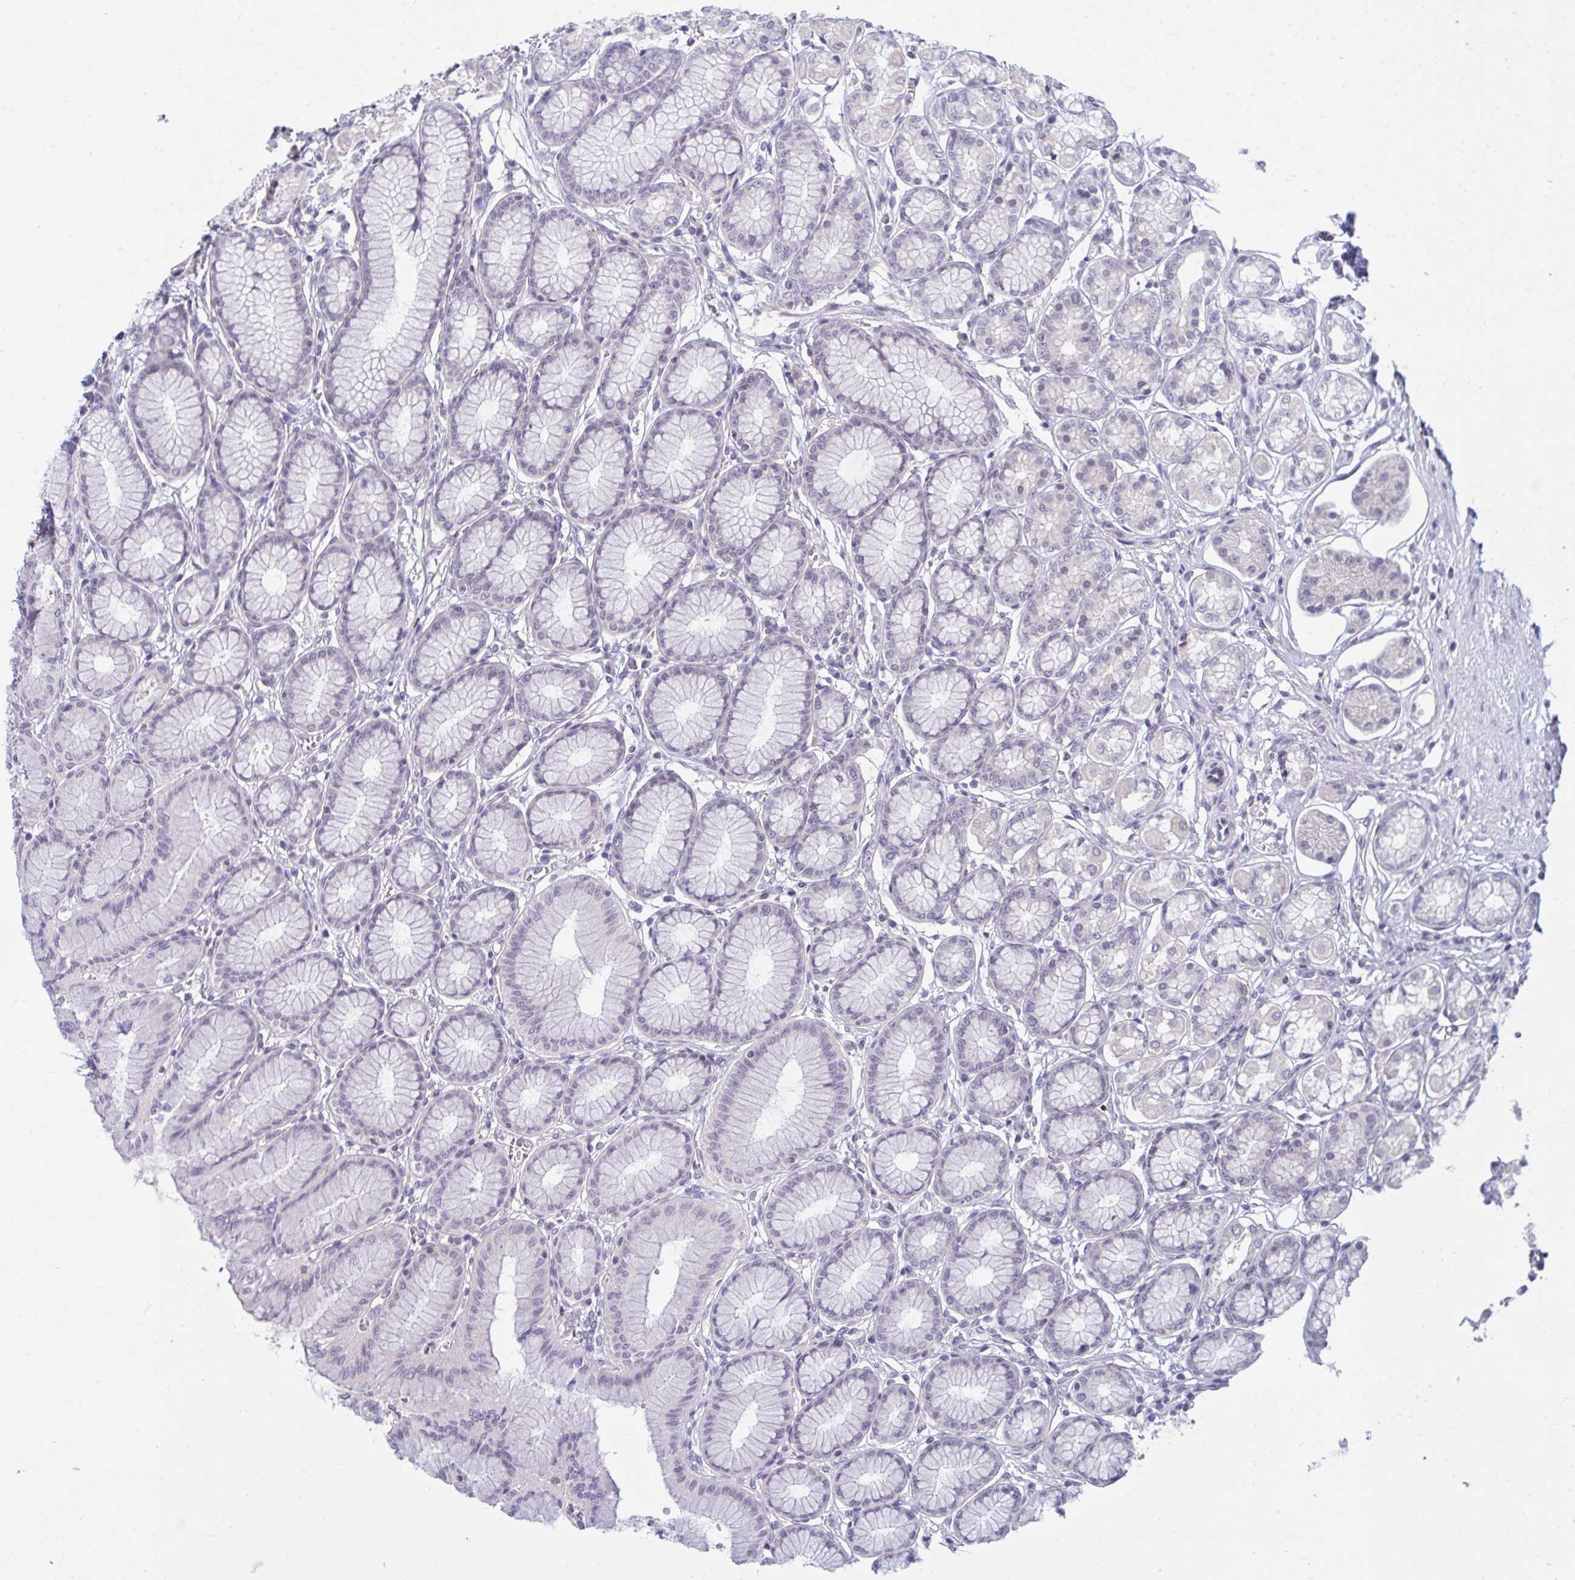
{"staining": {"intensity": "weak", "quantity": "<25%", "location": "cytoplasmic/membranous"}, "tissue": "stomach", "cell_type": "Glandular cells", "image_type": "normal", "snomed": [{"axis": "morphology", "description": "Normal tissue, NOS"}, {"axis": "topography", "description": "Stomach"}, {"axis": "topography", "description": "Stomach, lower"}], "caption": "Glandular cells show no significant protein staining in normal stomach. The staining was performed using DAB (3,3'-diaminobenzidine) to visualize the protein expression in brown, while the nuclei were stained in blue with hematoxylin (Magnification: 20x).", "gene": "ARPP19", "patient": {"sex": "male", "age": 76}}